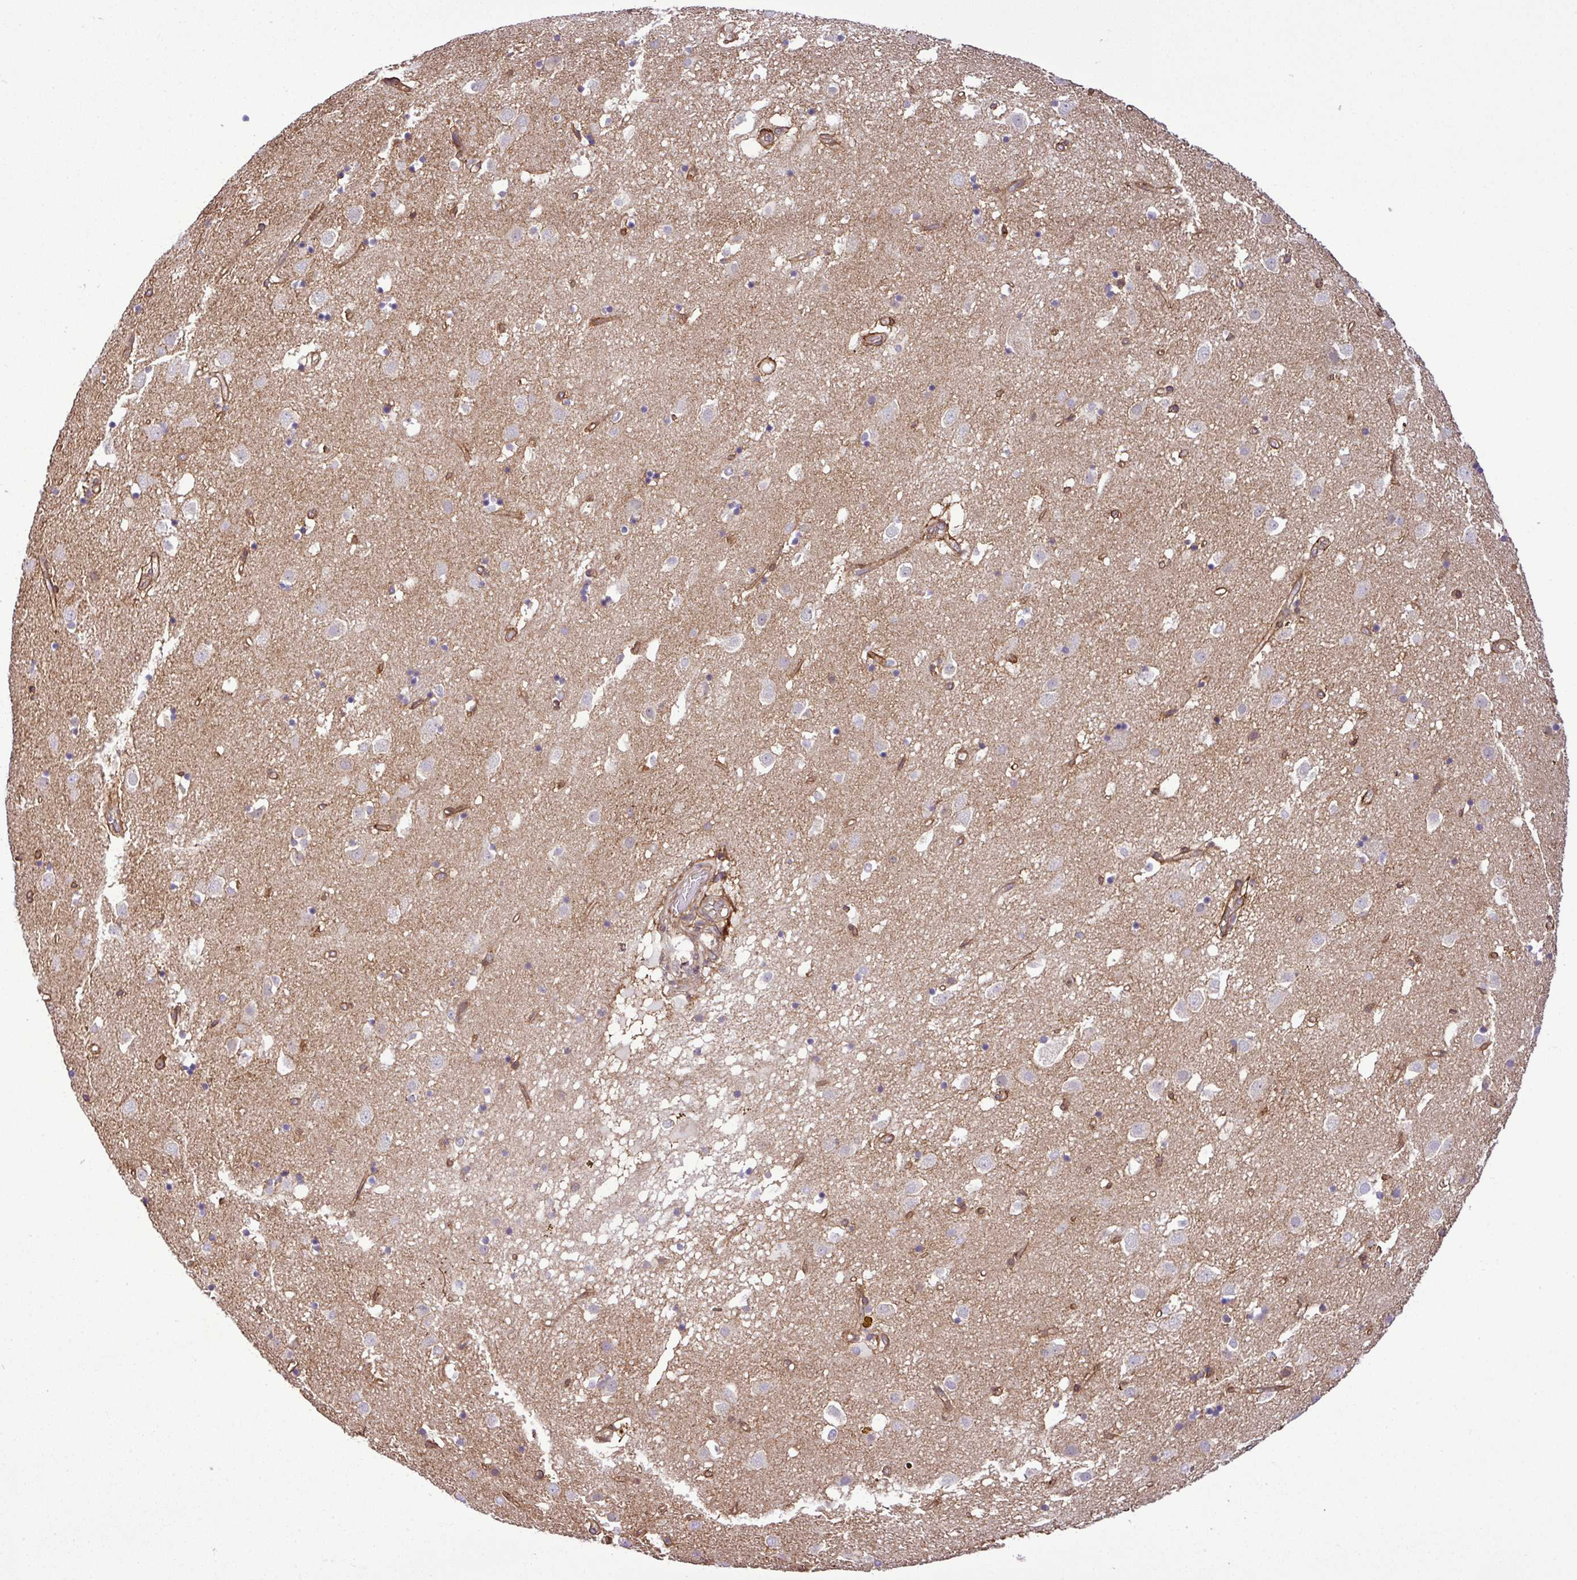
{"staining": {"intensity": "negative", "quantity": "none", "location": "none"}, "tissue": "caudate", "cell_type": "Glial cells", "image_type": "normal", "snomed": [{"axis": "morphology", "description": "Normal tissue, NOS"}, {"axis": "topography", "description": "Lateral ventricle wall"}], "caption": "There is no significant staining in glial cells of caudate. (DAB (3,3'-diaminobenzidine) immunohistochemistry visualized using brightfield microscopy, high magnification).", "gene": "DLGAP4", "patient": {"sex": "male", "age": 58}}